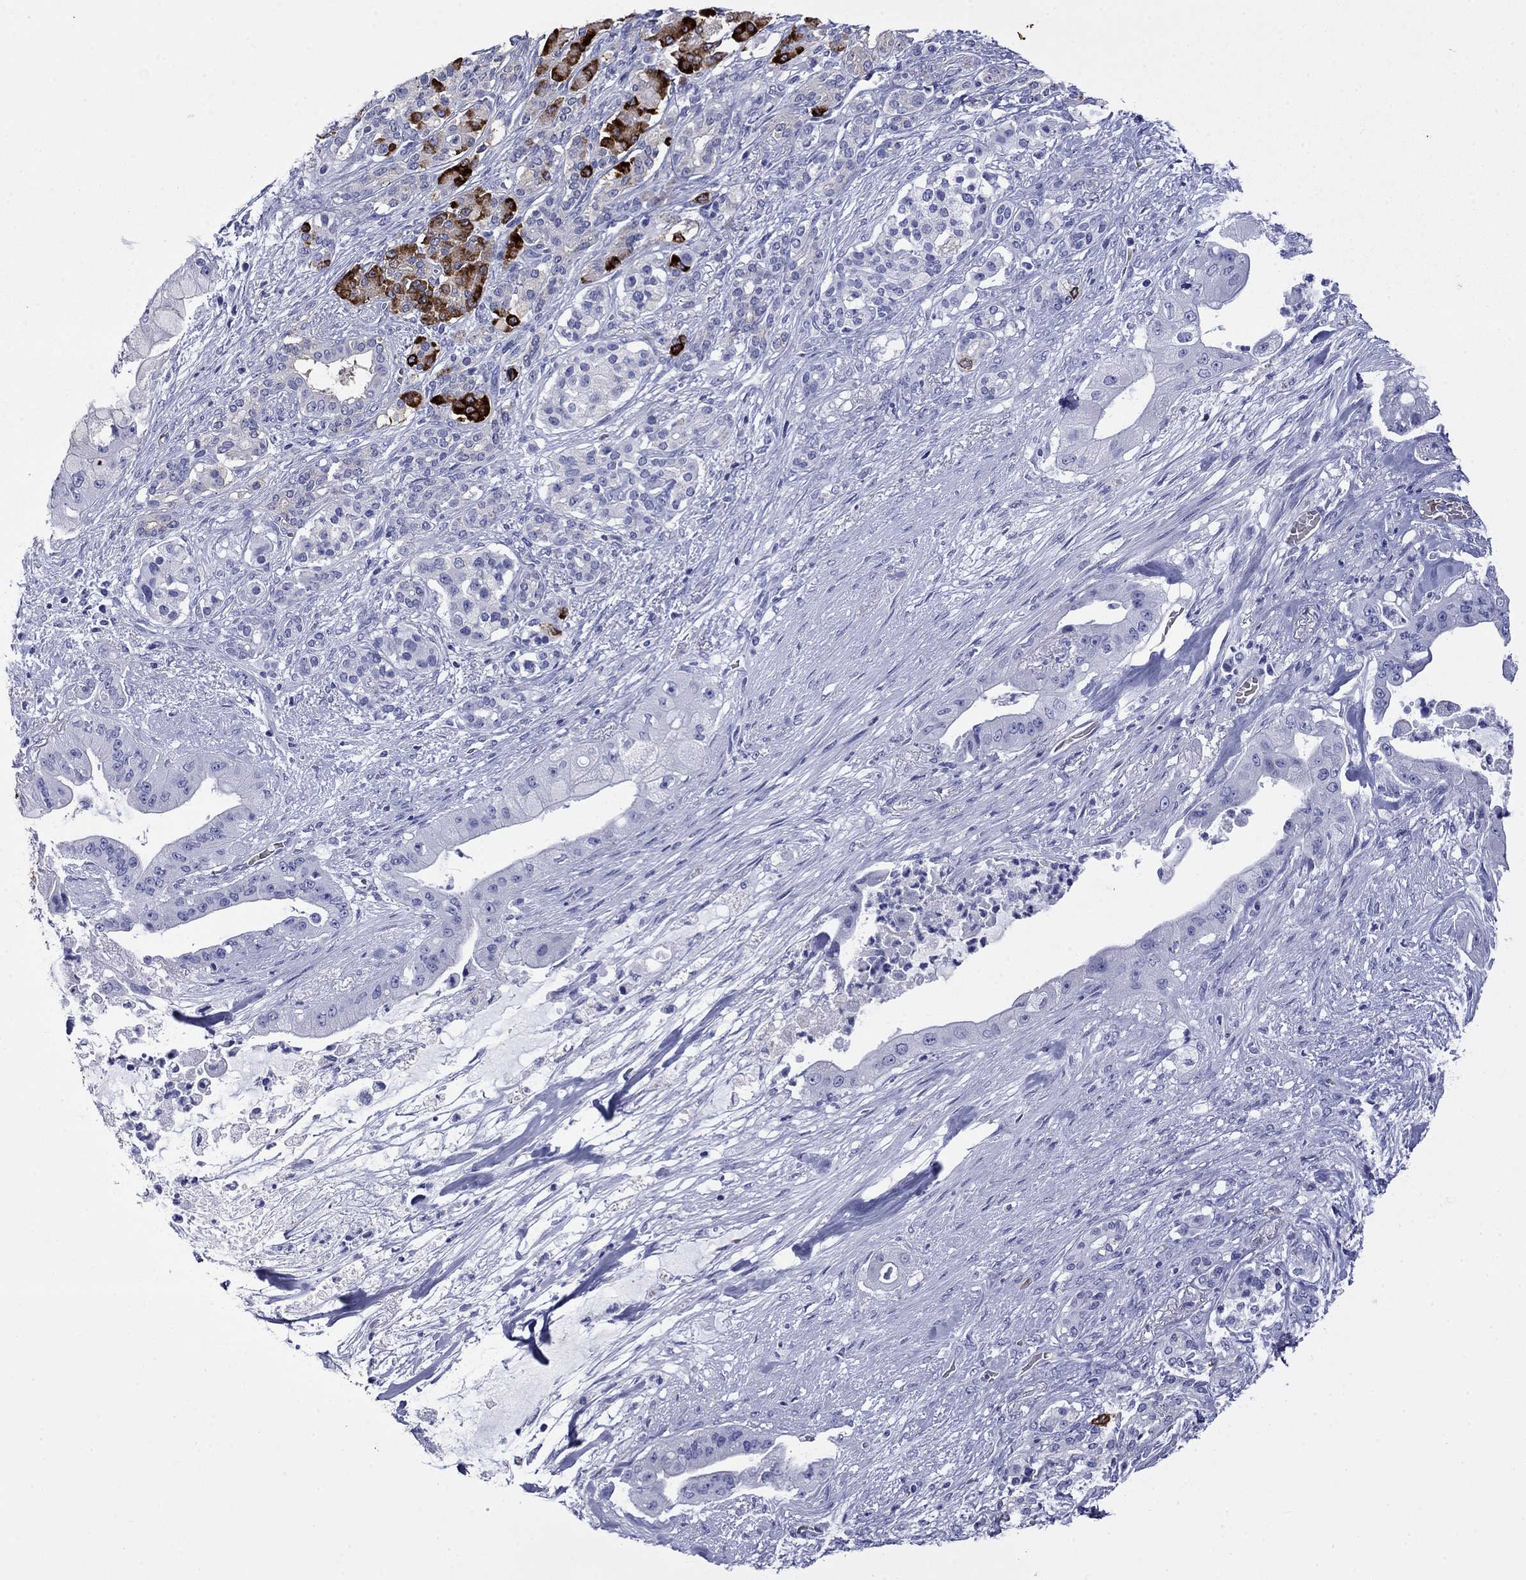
{"staining": {"intensity": "negative", "quantity": "none", "location": "none"}, "tissue": "pancreatic cancer", "cell_type": "Tumor cells", "image_type": "cancer", "snomed": [{"axis": "morphology", "description": "Normal tissue, NOS"}, {"axis": "morphology", "description": "Inflammation, NOS"}, {"axis": "morphology", "description": "Adenocarcinoma, NOS"}, {"axis": "topography", "description": "Pancreas"}], "caption": "DAB (3,3'-diaminobenzidine) immunohistochemical staining of pancreatic cancer (adenocarcinoma) exhibits no significant expression in tumor cells.", "gene": "ROM1", "patient": {"sex": "male", "age": 57}}